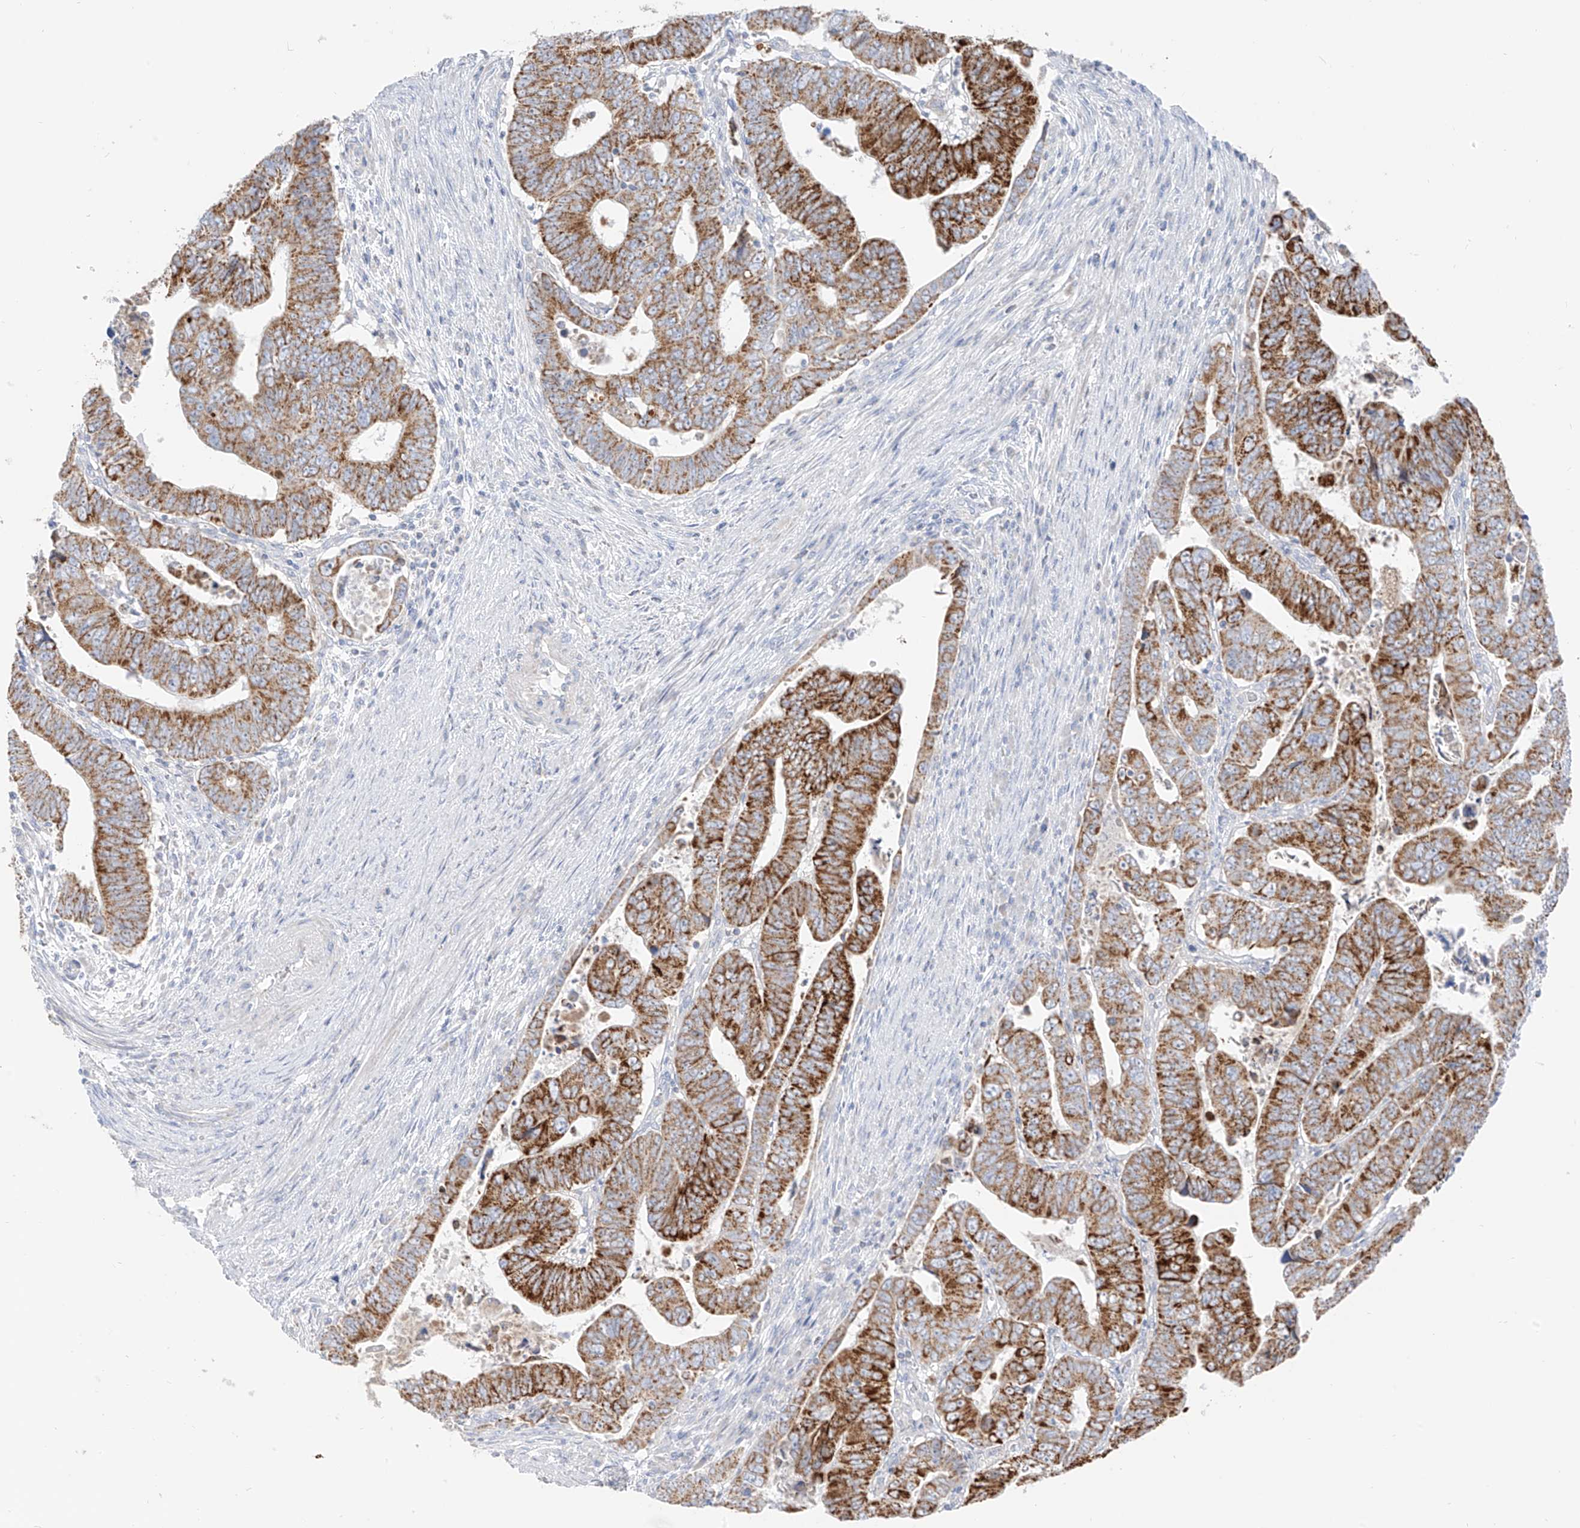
{"staining": {"intensity": "moderate", "quantity": ">75%", "location": "cytoplasmic/membranous"}, "tissue": "colorectal cancer", "cell_type": "Tumor cells", "image_type": "cancer", "snomed": [{"axis": "morphology", "description": "Normal tissue, NOS"}, {"axis": "morphology", "description": "Adenocarcinoma, NOS"}, {"axis": "topography", "description": "Rectum"}], "caption": "Colorectal cancer (adenocarcinoma) tissue demonstrates moderate cytoplasmic/membranous staining in about >75% of tumor cells", "gene": "ETHE1", "patient": {"sex": "female", "age": 65}}